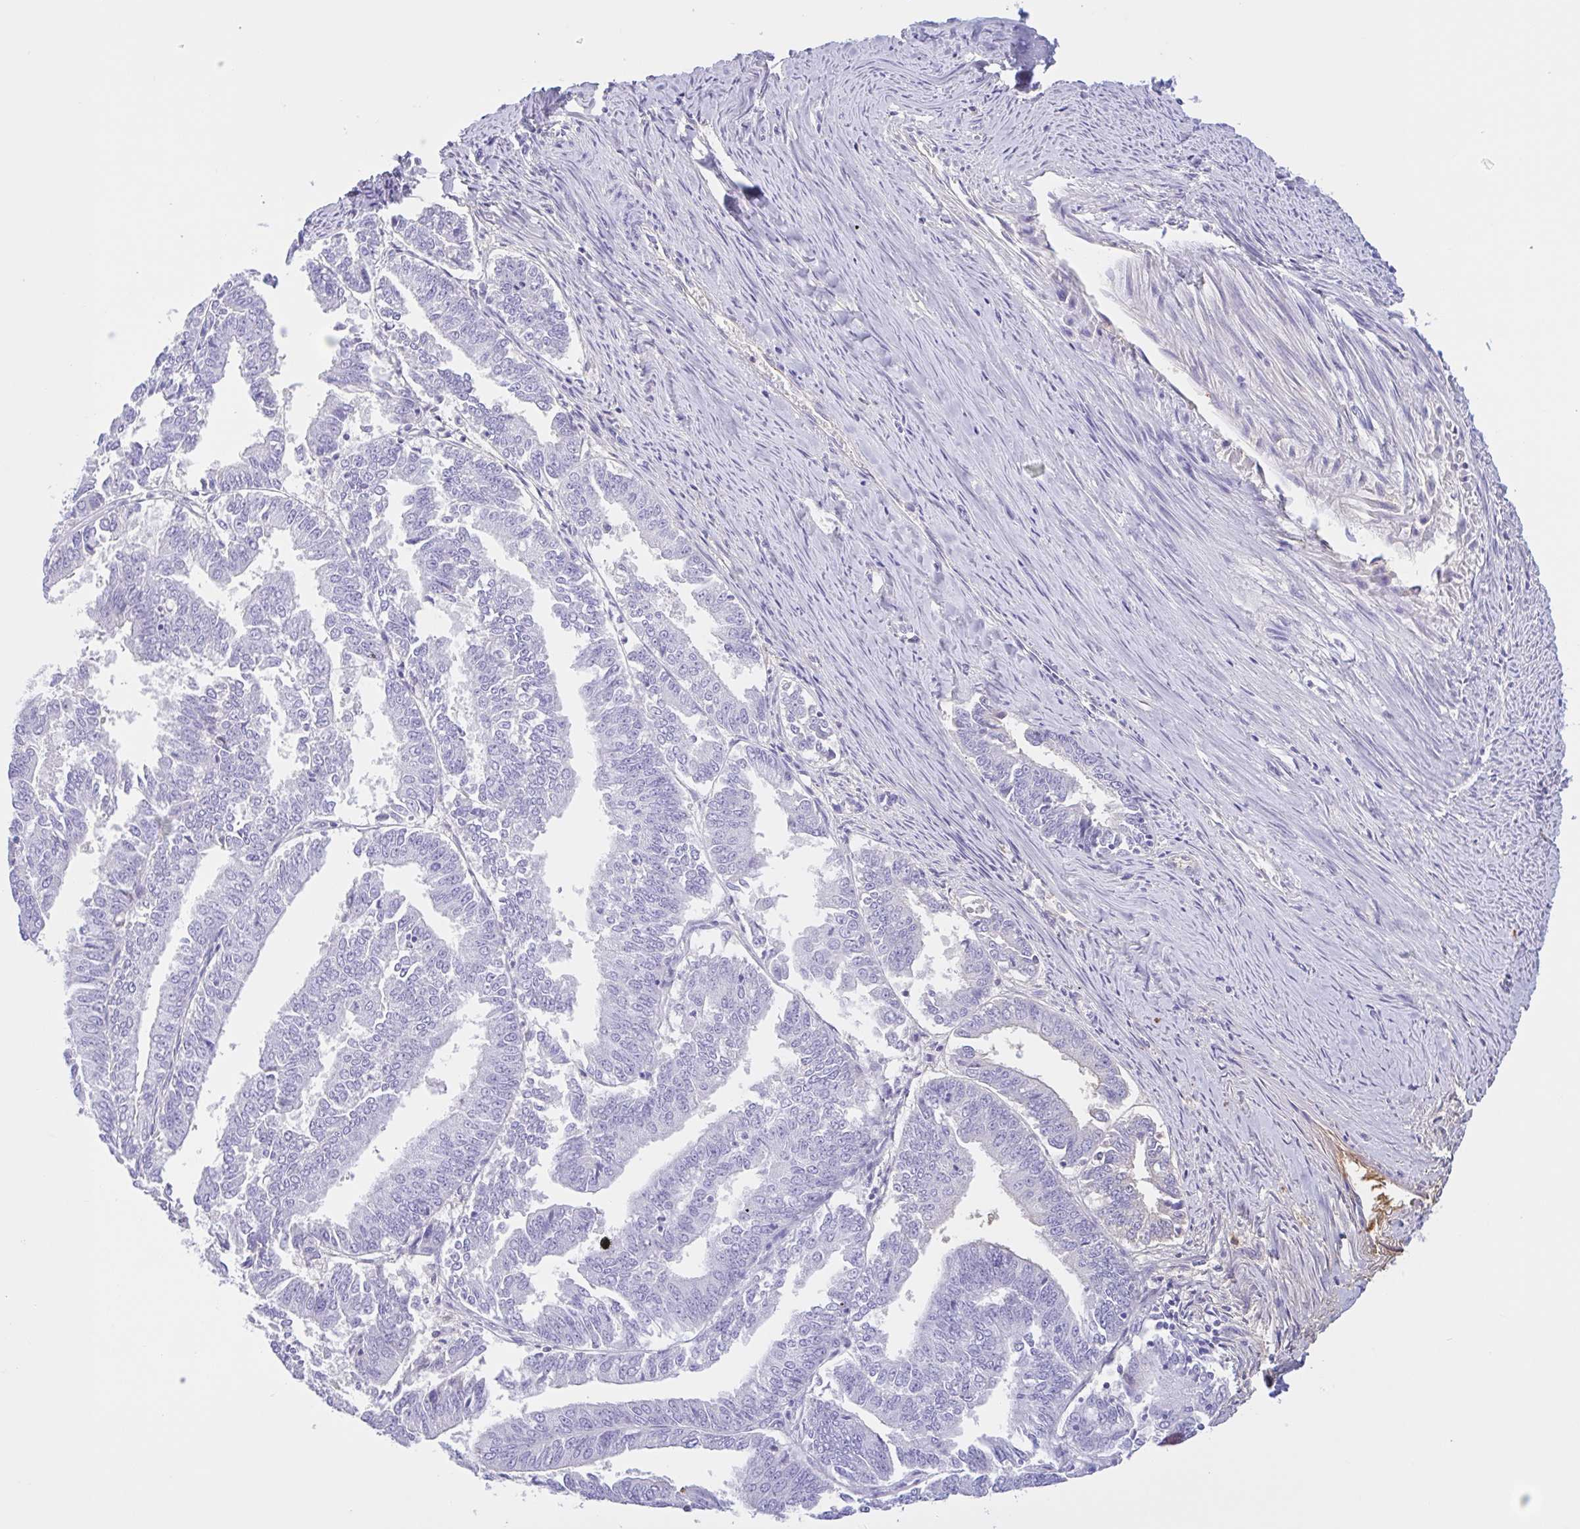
{"staining": {"intensity": "negative", "quantity": "none", "location": "none"}, "tissue": "endometrial cancer", "cell_type": "Tumor cells", "image_type": "cancer", "snomed": [{"axis": "morphology", "description": "Adenocarcinoma, NOS"}, {"axis": "topography", "description": "Endometrium"}], "caption": "Immunohistochemical staining of endometrial cancer demonstrates no significant expression in tumor cells.", "gene": "LARGE2", "patient": {"sex": "female", "age": 73}}